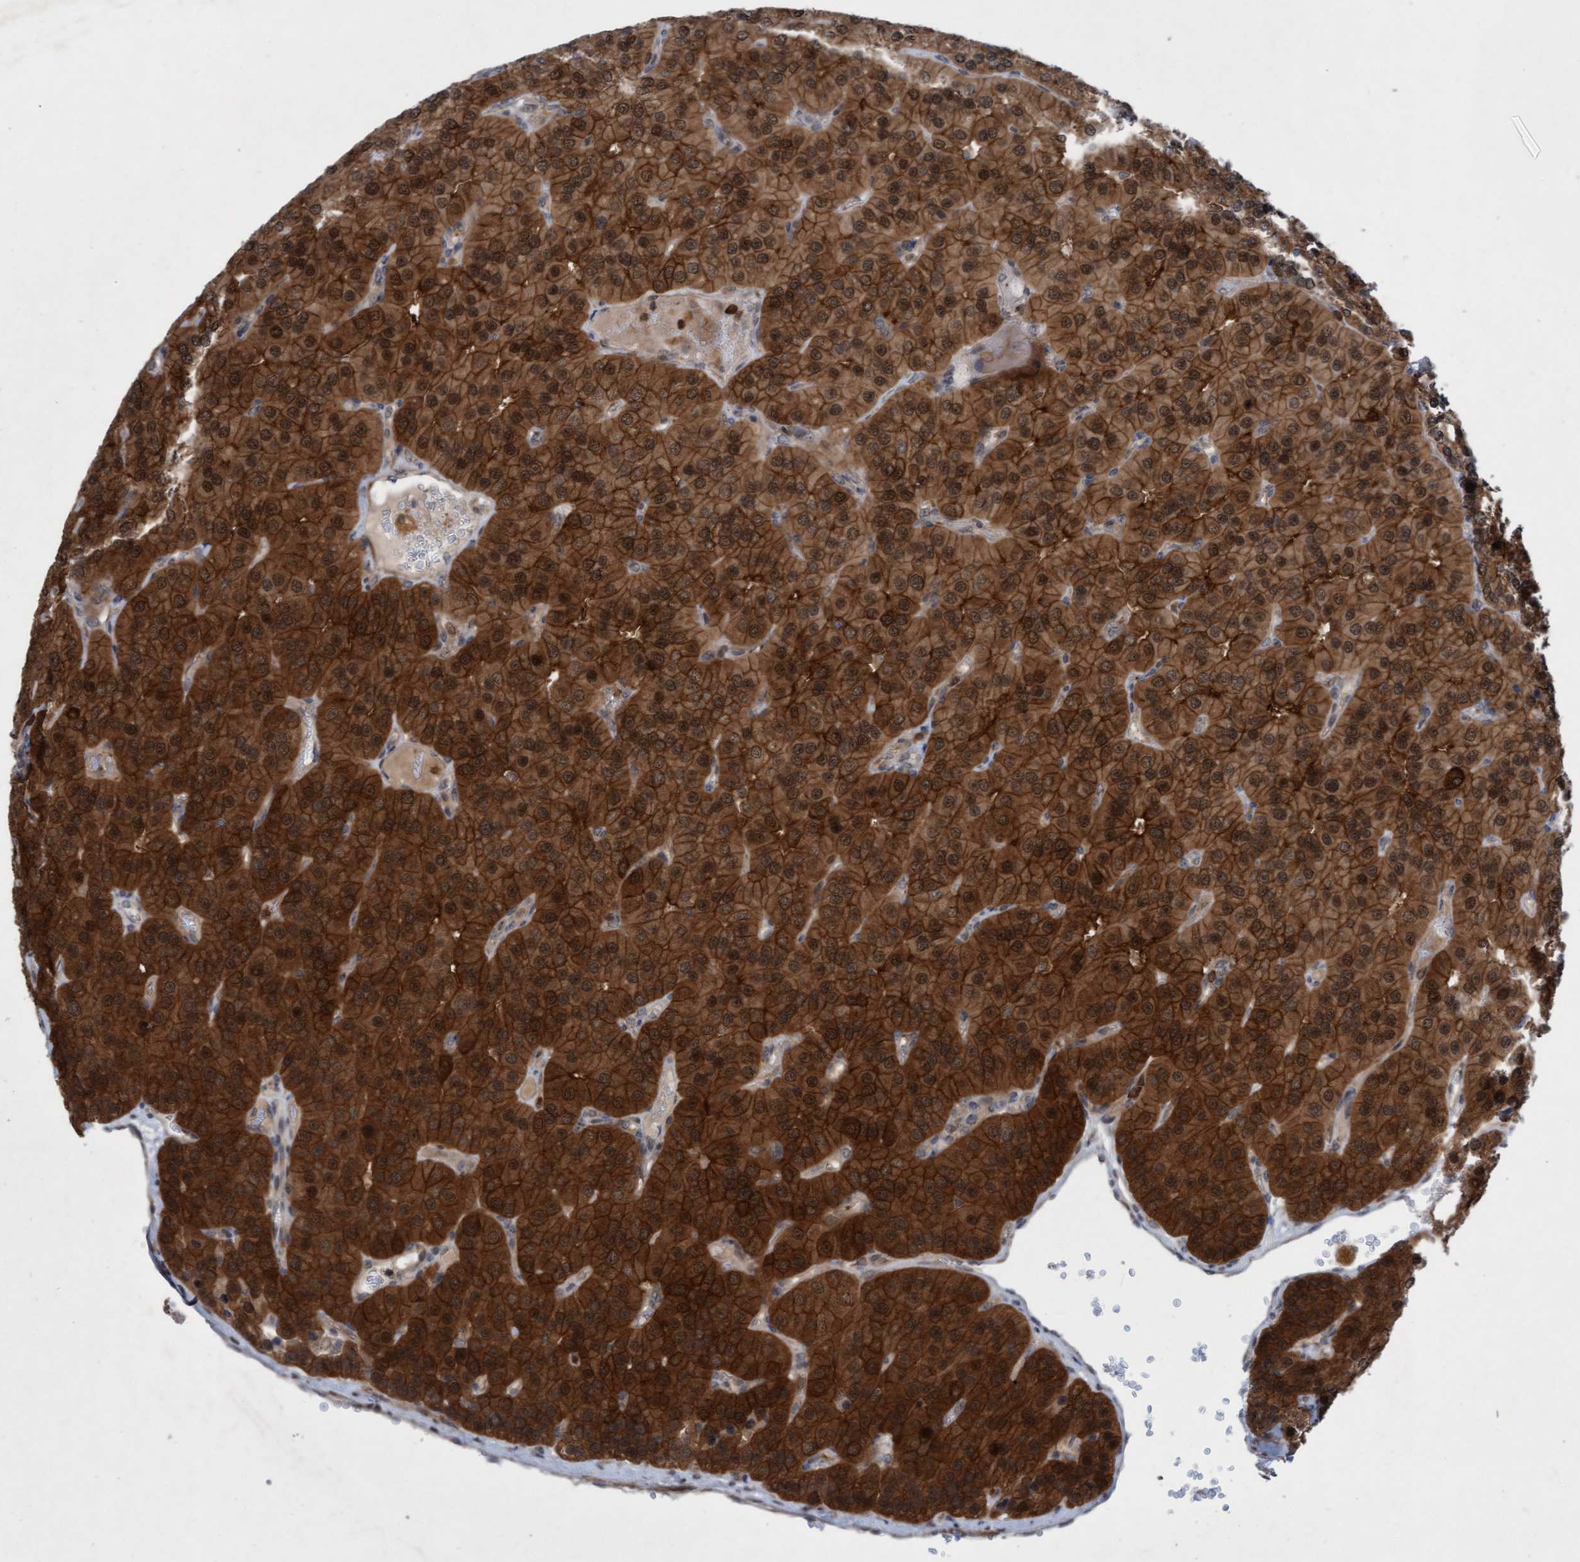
{"staining": {"intensity": "strong", "quantity": ">75%", "location": "cytoplasmic/membranous,nuclear"}, "tissue": "parathyroid gland", "cell_type": "Glandular cells", "image_type": "normal", "snomed": [{"axis": "morphology", "description": "Normal tissue, NOS"}, {"axis": "morphology", "description": "Adenoma, NOS"}, {"axis": "topography", "description": "Parathyroid gland"}], "caption": "Parathyroid gland stained with DAB immunohistochemistry shows high levels of strong cytoplasmic/membranous,nuclear expression in approximately >75% of glandular cells. (DAB (3,3'-diaminobenzidine) = brown stain, brightfield microscopy at high magnification).", "gene": "RAP1GAP2", "patient": {"sex": "female", "age": 86}}